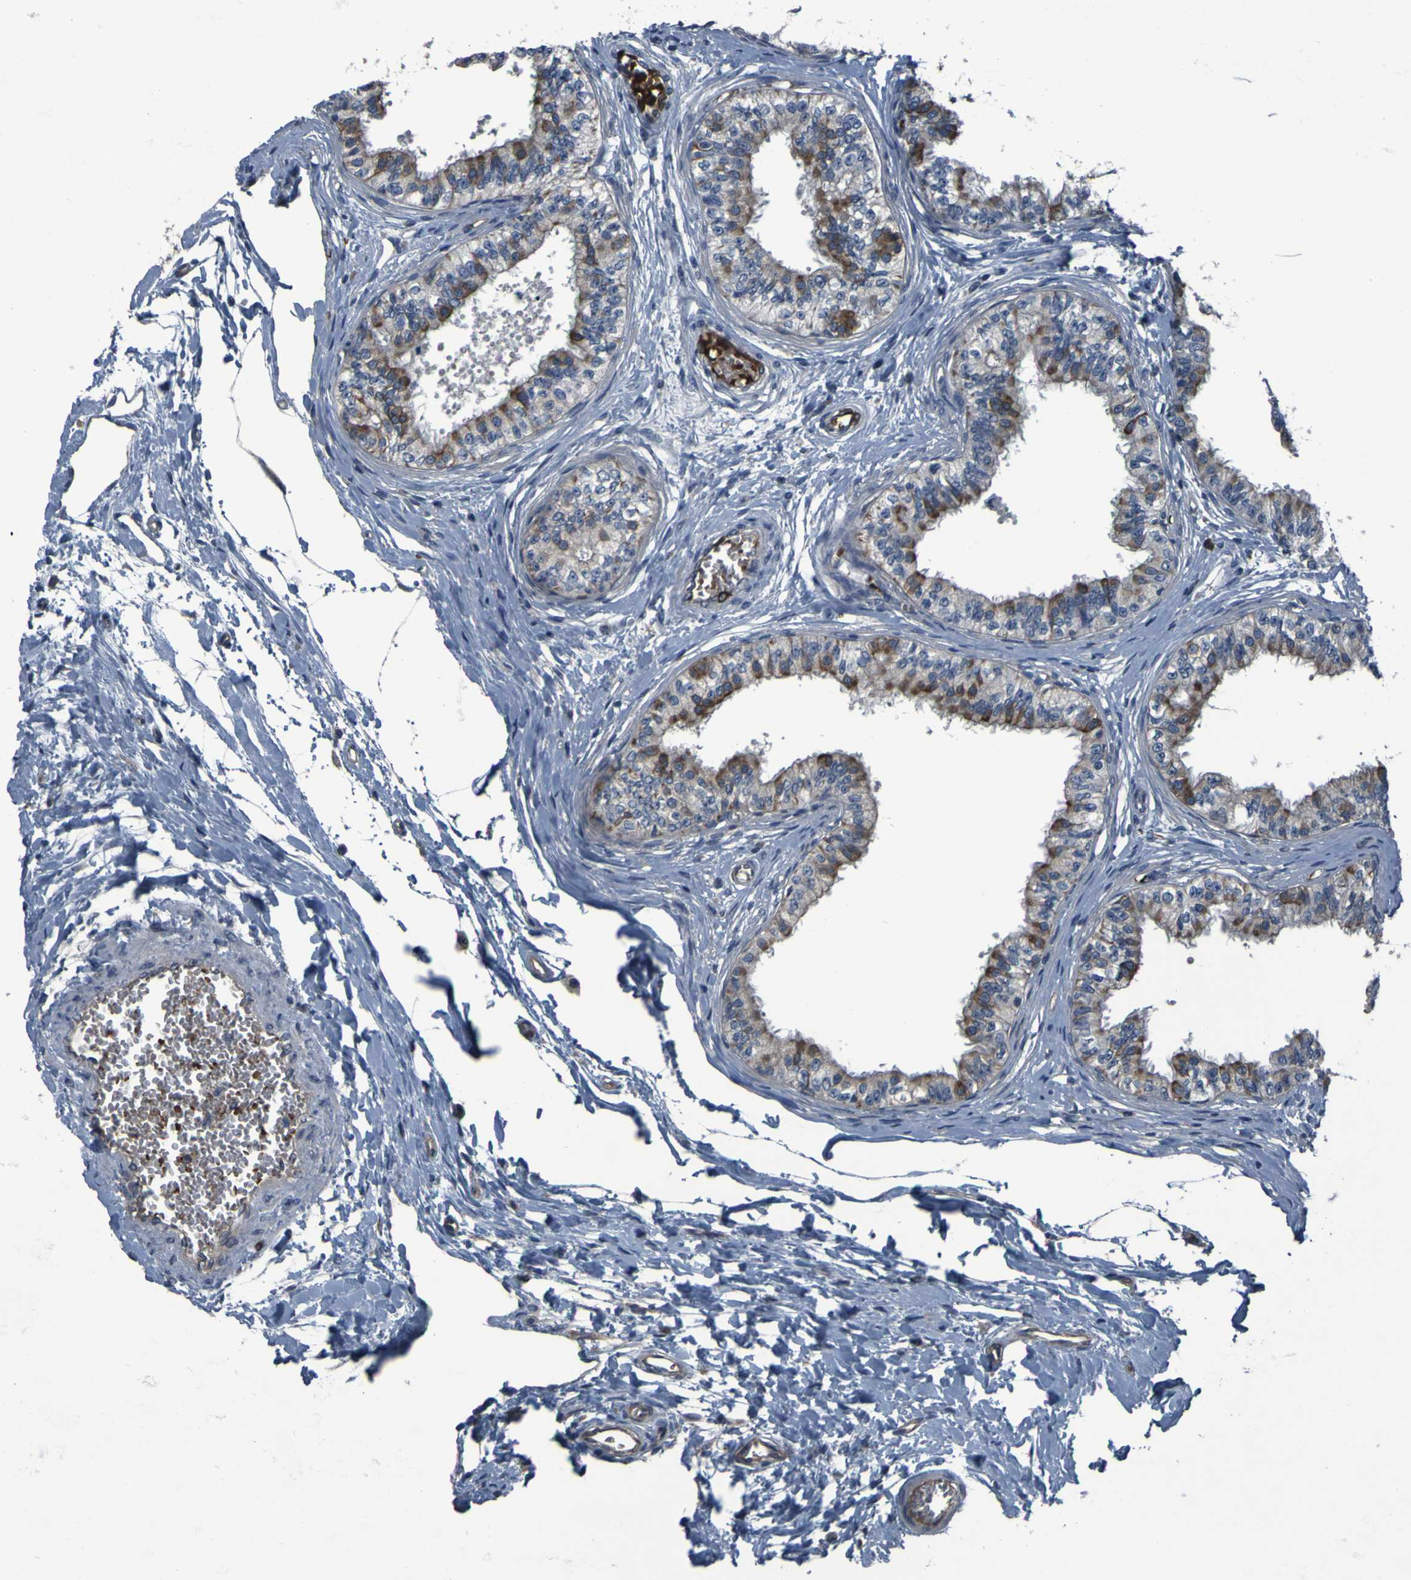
{"staining": {"intensity": "moderate", "quantity": "<25%", "location": "cytoplasmic/membranous"}, "tissue": "epididymis", "cell_type": "Glandular cells", "image_type": "normal", "snomed": [{"axis": "morphology", "description": "Normal tissue, NOS"}, {"axis": "morphology", "description": "Adenocarcinoma, metastatic, NOS"}, {"axis": "topography", "description": "Testis"}, {"axis": "topography", "description": "Epididymis"}], "caption": "A low amount of moderate cytoplasmic/membranous expression is appreciated in about <25% of glandular cells in normal epididymis. (Stains: DAB in brown, nuclei in blue, Microscopy: brightfield microscopy at high magnification).", "gene": "GRAMD1A", "patient": {"sex": "male", "age": 26}}